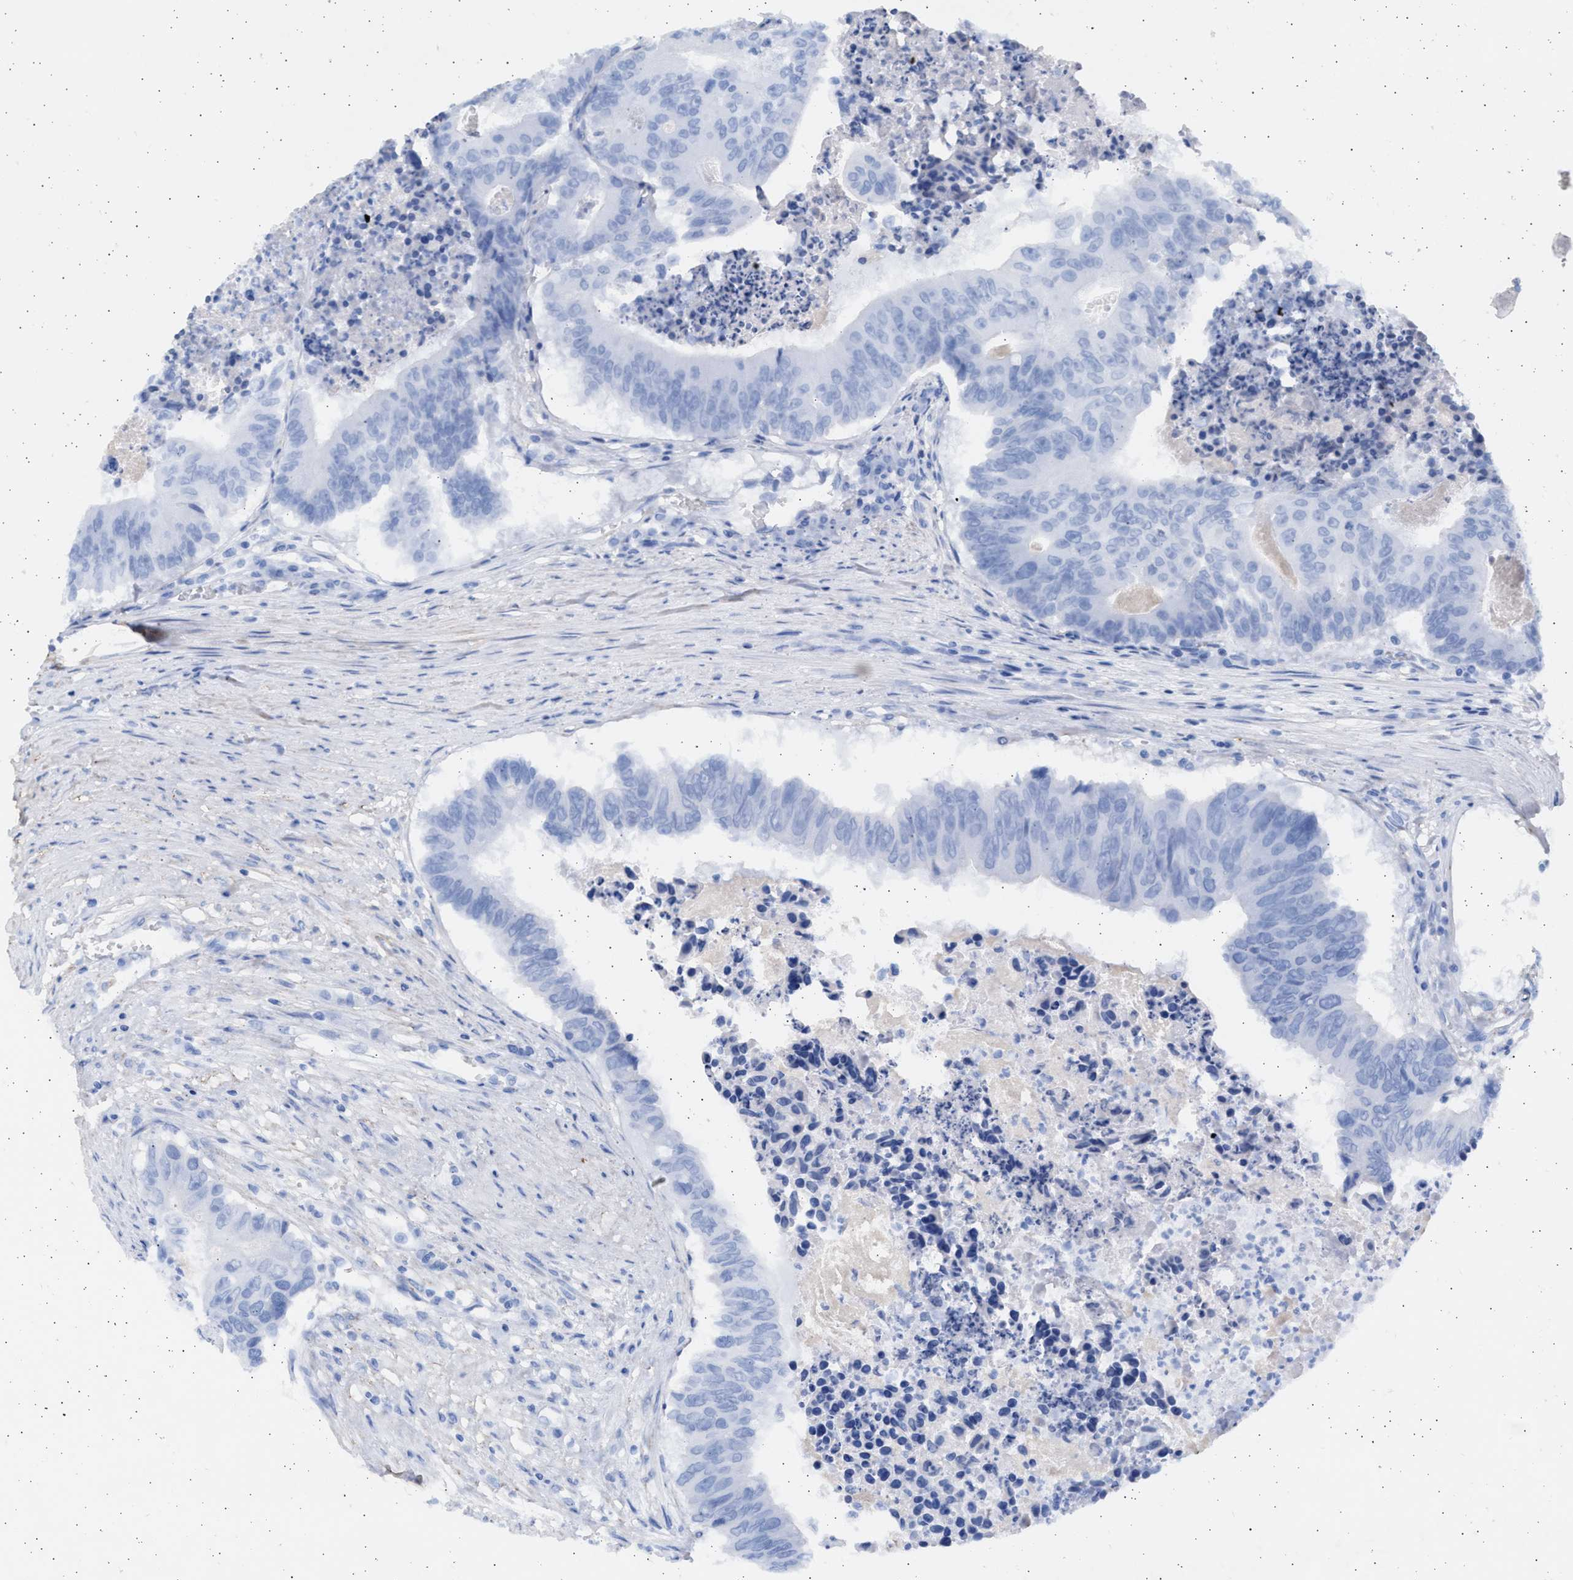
{"staining": {"intensity": "negative", "quantity": "none", "location": "none"}, "tissue": "colorectal cancer", "cell_type": "Tumor cells", "image_type": "cancer", "snomed": [{"axis": "morphology", "description": "Adenocarcinoma, NOS"}, {"axis": "topography", "description": "Colon"}], "caption": "Immunohistochemistry (IHC) micrograph of colorectal cancer stained for a protein (brown), which shows no expression in tumor cells.", "gene": "NBR1", "patient": {"sex": "male", "age": 87}}